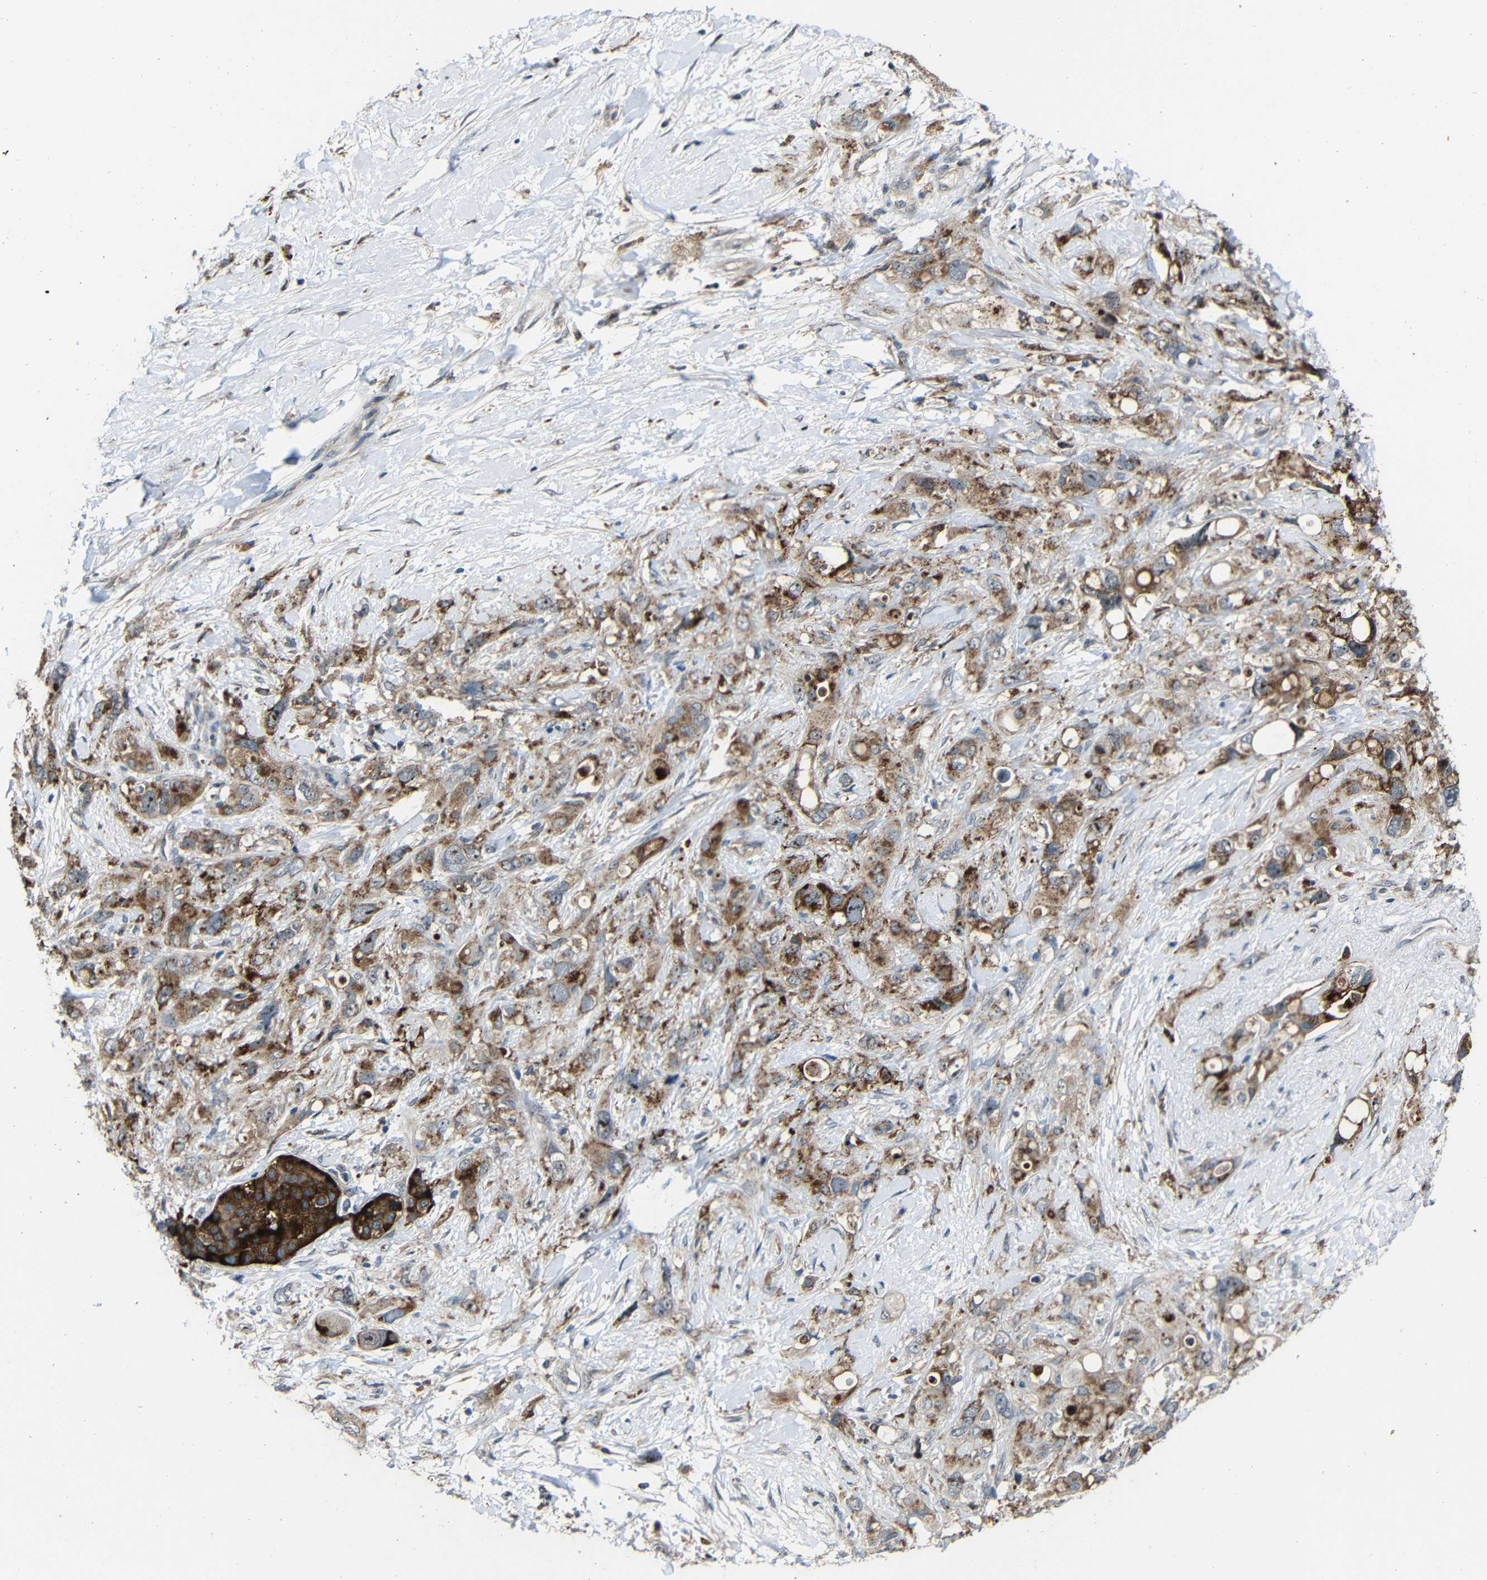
{"staining": {"intensity": "moderate", "quantity": ">75%", "location": "cytoplasmic/membranous,nuclear"}, "tissue": "pancreatic cancer", "cell_type": "Tumor cells", "image_type": "cancer", "snomed": [{"axis": "morphology", "description": "Adenocarcinoma, NOS"}, {"axis": "topography", "description": "Pancreas"}], "caption": "Immunohistochemistry of pancreatic adenocarcinoma exhibits medium levels of moderate cytoplasmic/membranous and nuclear positivity in approximately >75% of tumor cells.", "gene": "DNAJC5", "patient": {"sex": "female", "age": 56}}